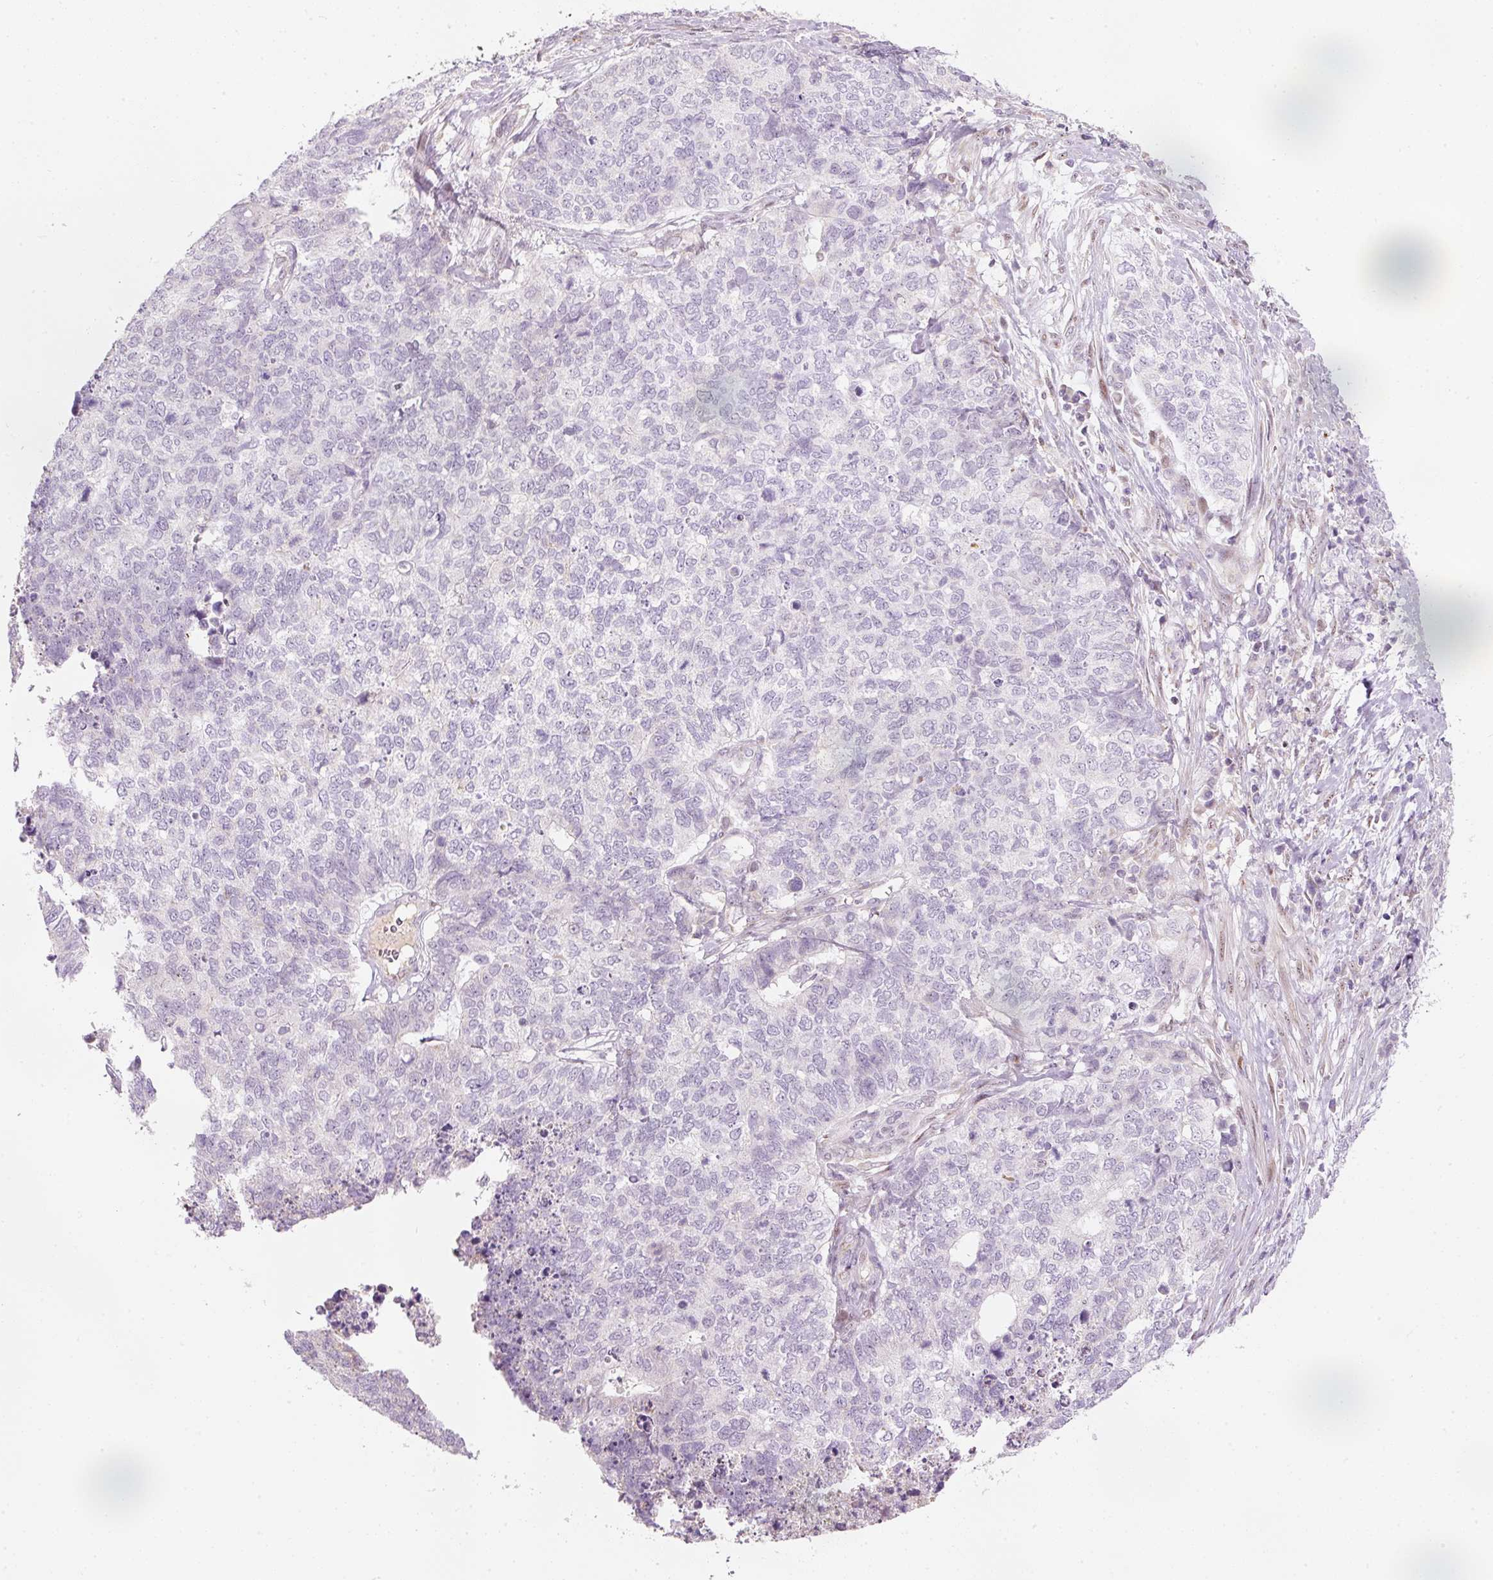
{"staining": {"intensity": "negative", "quantity": "none", "location": "none"}, "tissue": "cervical cancer", "cell_type": "Tumor cells", "image_type": "cancer", "snomed": [{"axis": "morphology", "description": "Squamous cell carcinoma, NOS"}, {"axis": "topography", "description": "Cervix"}], "caption": "Immunohistochemistry (IHC) photomicrograph of neoplastic tissue: human cervical cancer stained with DAB shows no significant protein expression in tumor cells.", "gene": "RNF39", "patient": {"sex": "female", "age": 63}}